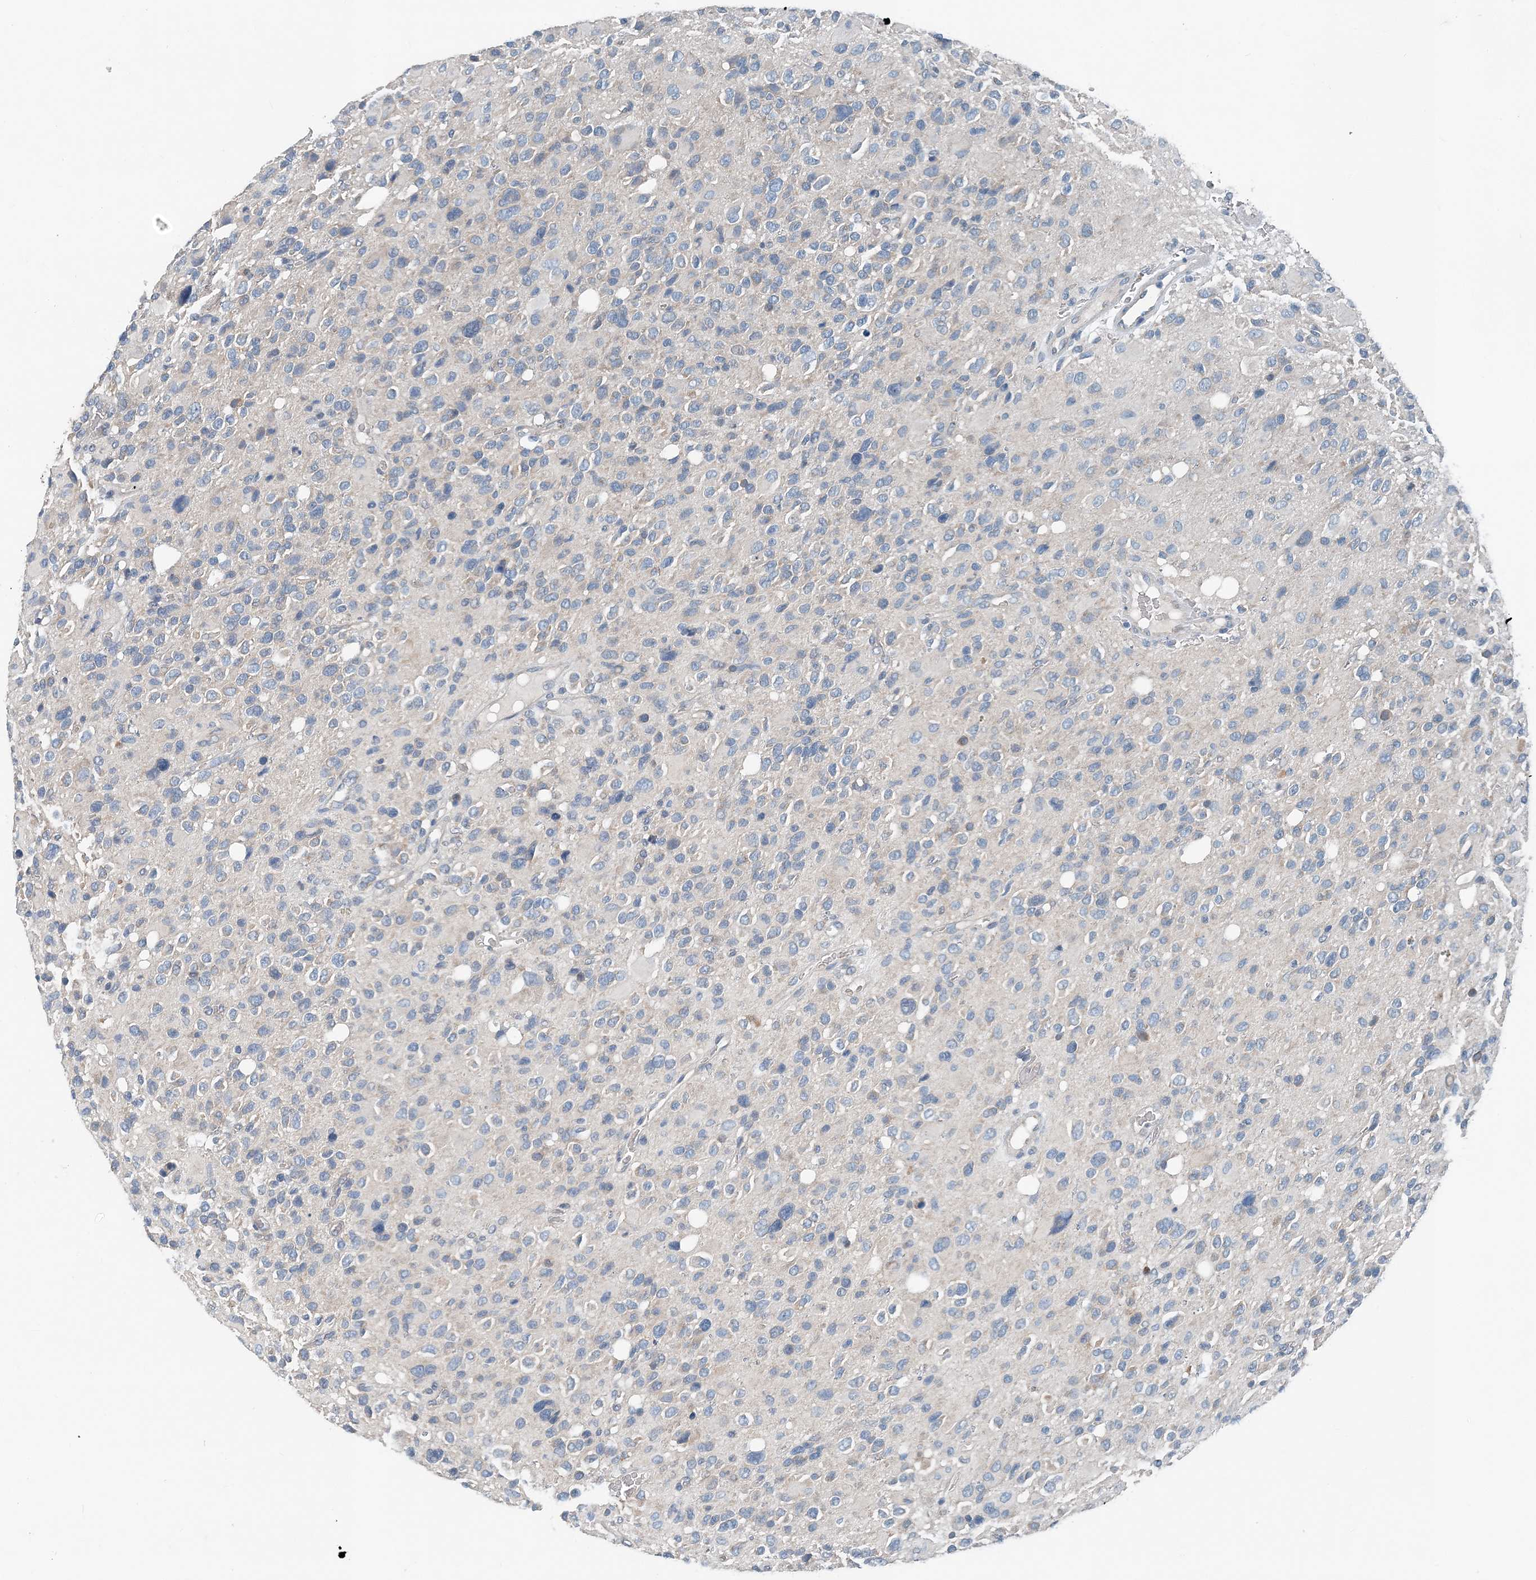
{"staining": {"intensity": "negative", "quantity": "none", "location": "none"}, "tissue": "glioma", "cell_type": "Tumor cells", "image_type": "cancer", "snomed": [{"axis": "morphology", "description": "Glioma, malignant, High grade"}, {"axis": "topography", "description": "Brain"}], "caption": "Immunohistochemistry of glioma displays no positivity in tumor cells.", "gene": "EEF1A2", "patient": {"sex": "male", "age": 48}}